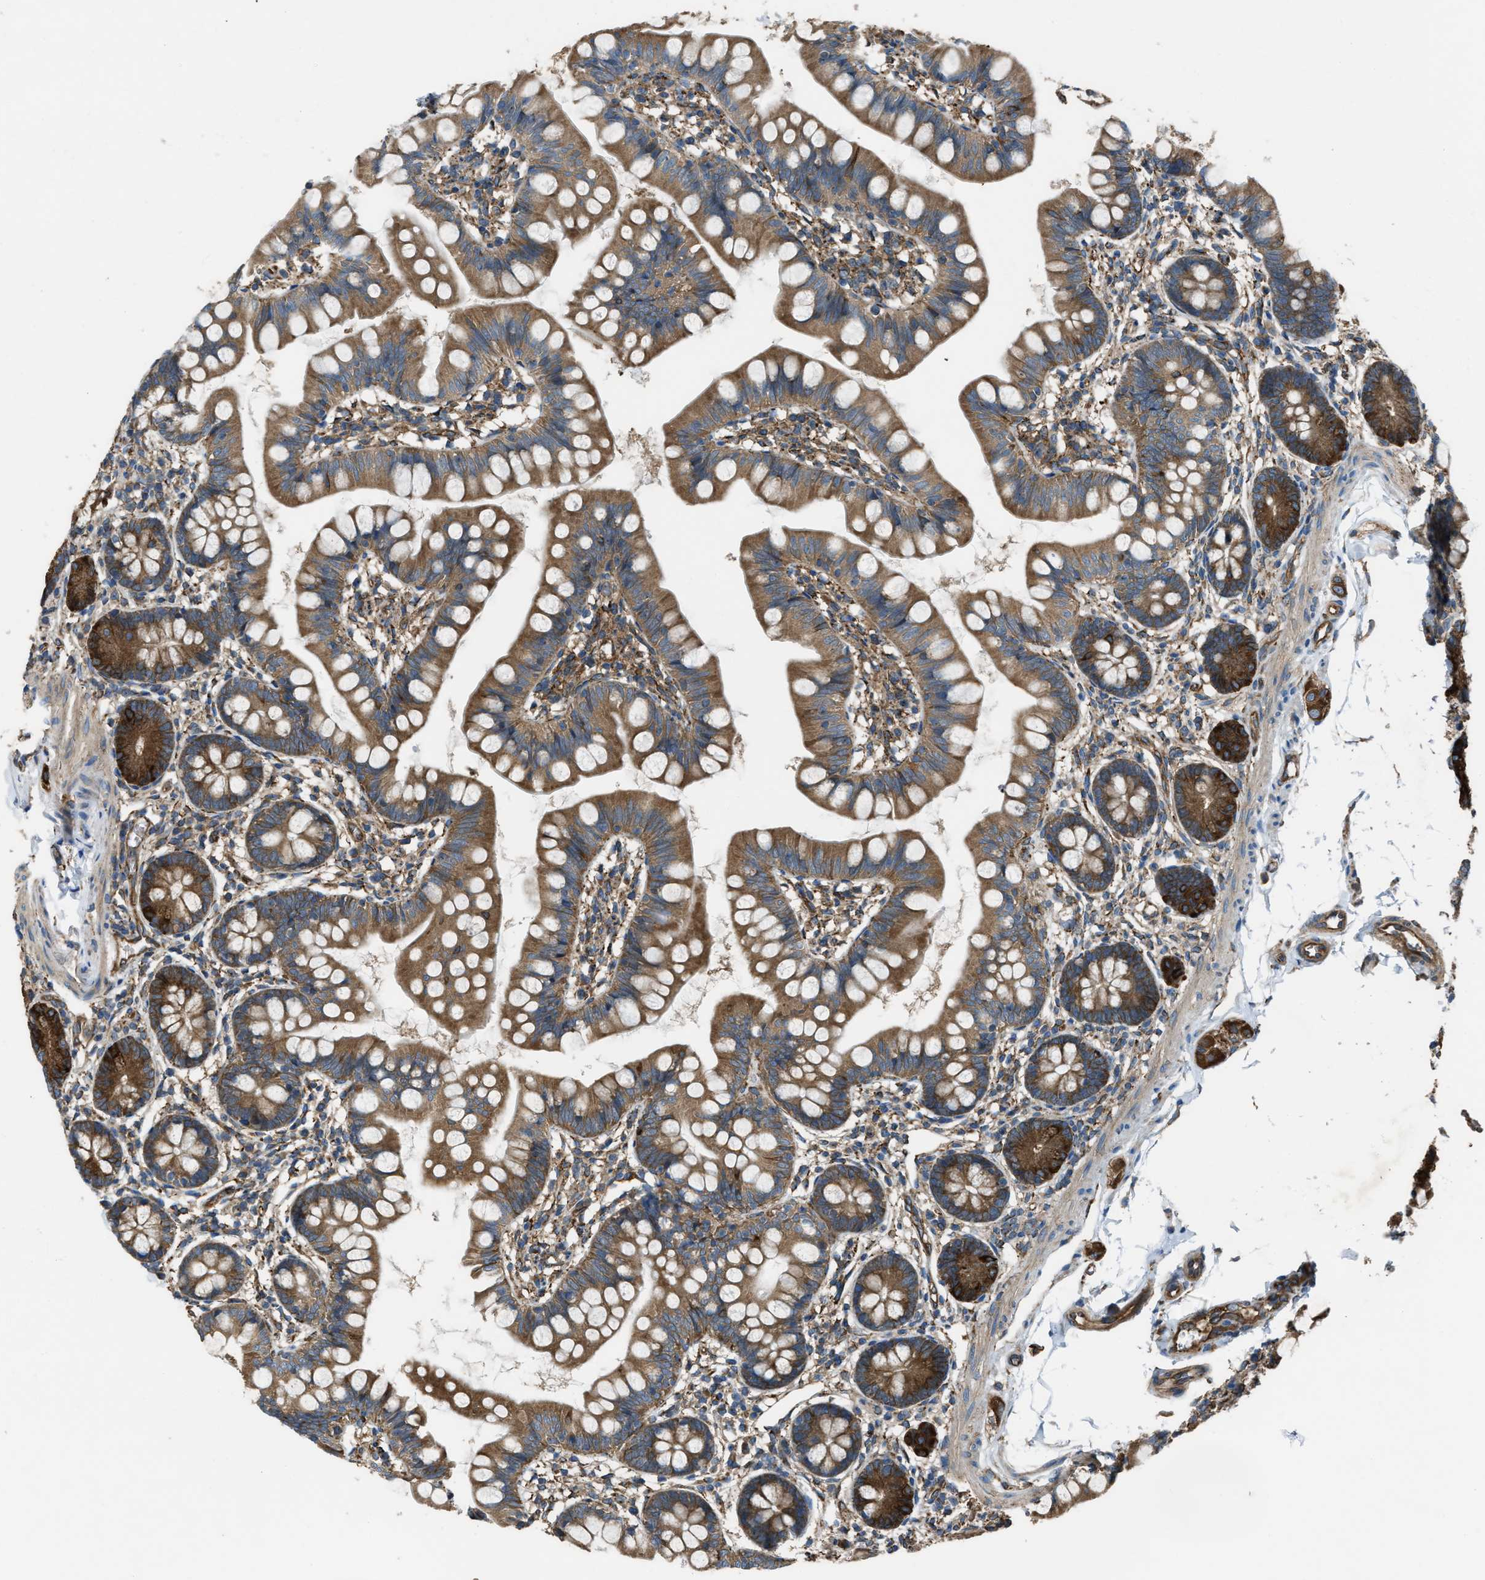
{"staining": {"intensity": "strong", "quantity": ">75%", "location": "cytoplasmic/membranous"}, "tissue": "small intestine", "cell_type": "Glandular cells", "image_type": "normal", "snomed": [{"axis": "morphology", "description": "Normal tissue, NOS"}, {"axis": "topography", "description": "Small intestine"}], "caption": "High-power microscopy captured an IHC histopathology image of unremarkable small intestine, revealing strong cytoplasmic/membranous positivity in approximately >75% of glandular cells. (brown staining indicates protein expression, while blue staining denotes nuclei).", "gene": "TRPC1", "patient": {"sex": "male", "age": 7}}